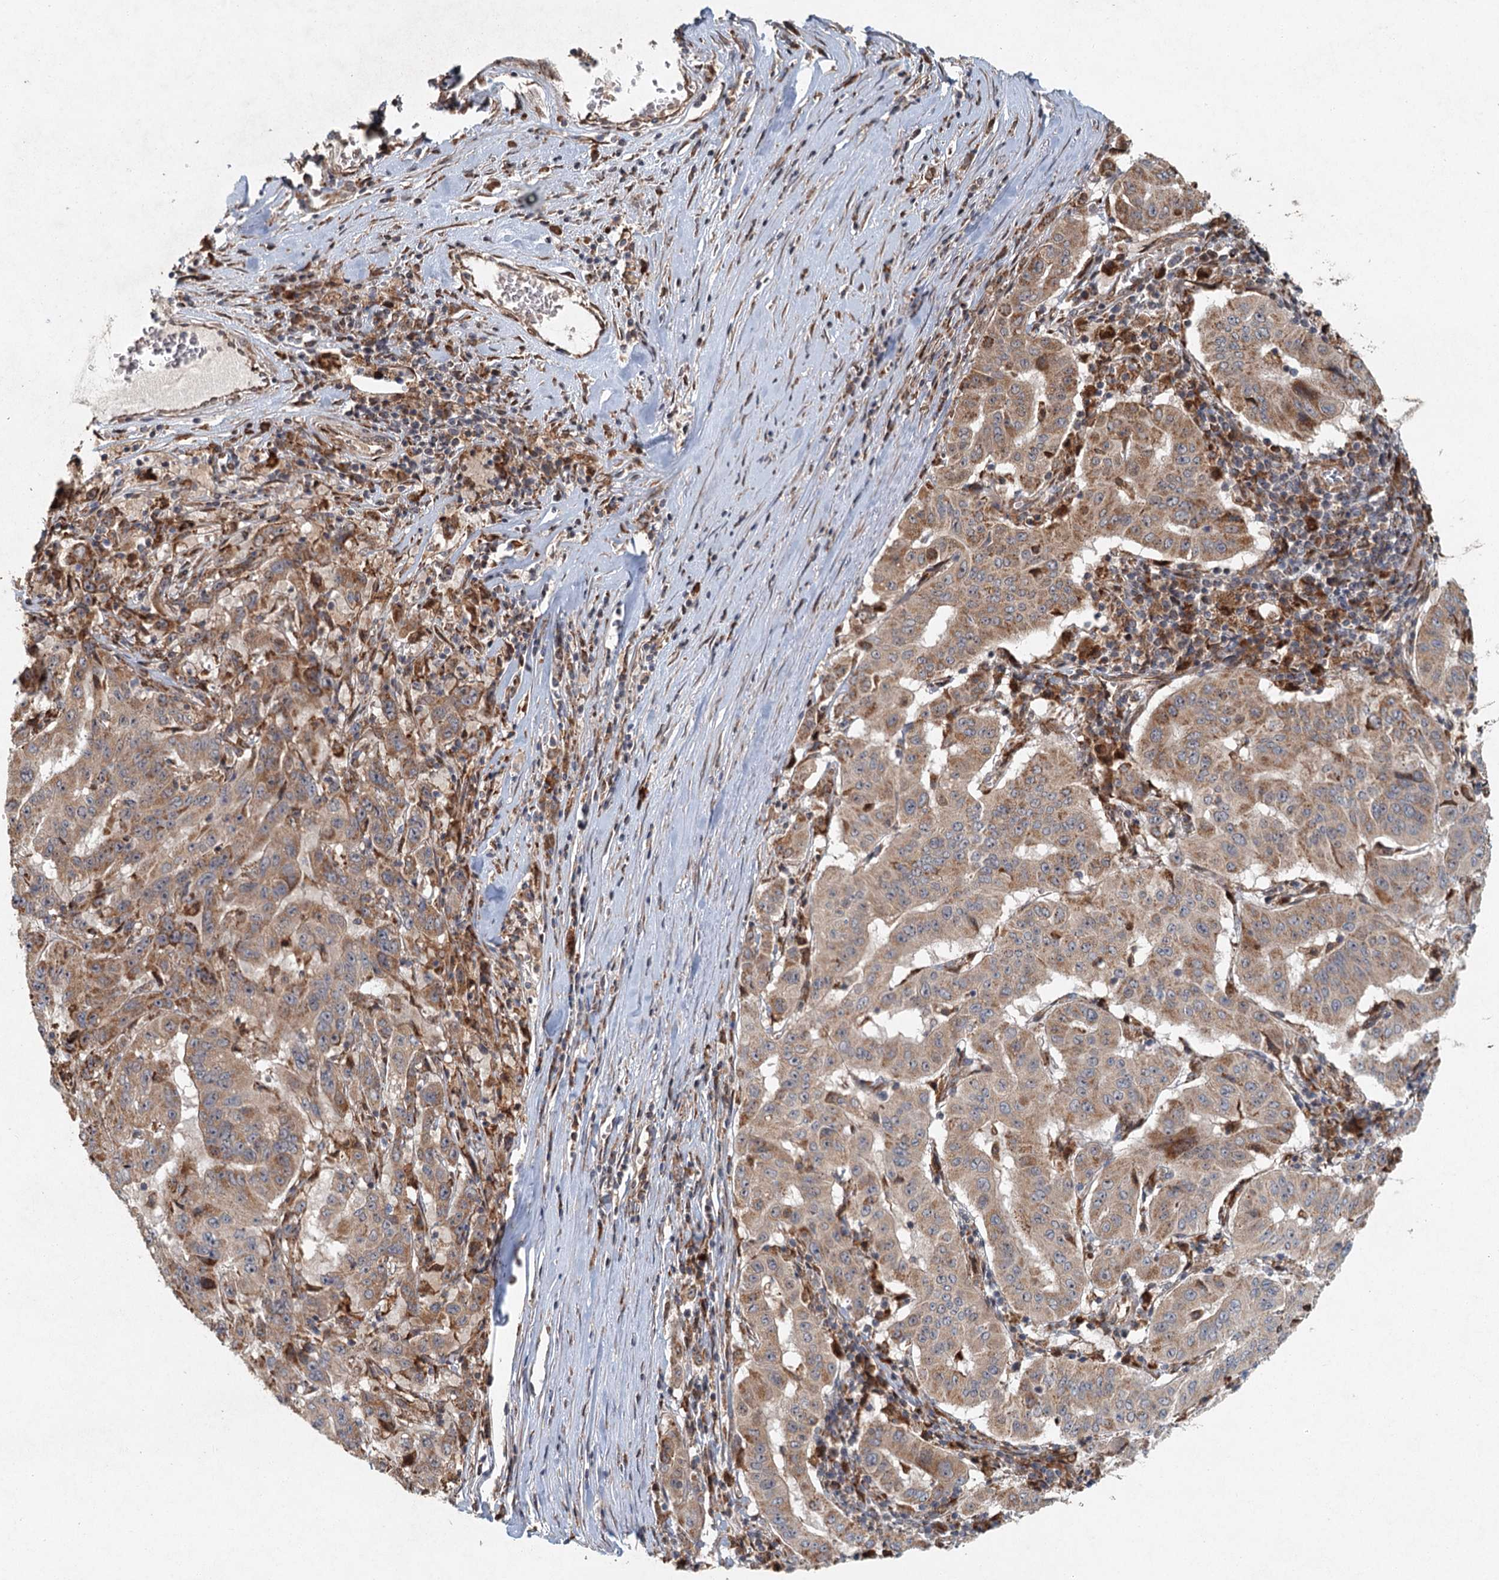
{"staining": {"intensity": "moderate", "quantity": ">75%", "location": "cytoplasmic/membranous"}, "tissue": "pancreatic cancer", "cell_type": "Tumor cells", "image_type": "cancer", "snomed": [{"axis": "morphology", "description": "Adenocarcinoma, NOS"}, {"axis": "topography", "description": "Pancreas"}], "caption": "A high-resolution photomicrograph shows immunohistochemistry (IHC) staining of pancreatic cancer, which reveals moderate cytoplasmic/membranous expression in approximately >75% of tumor cells.", "gene": "SRPX2", "patient": {"sex": "male", "age": 63}}